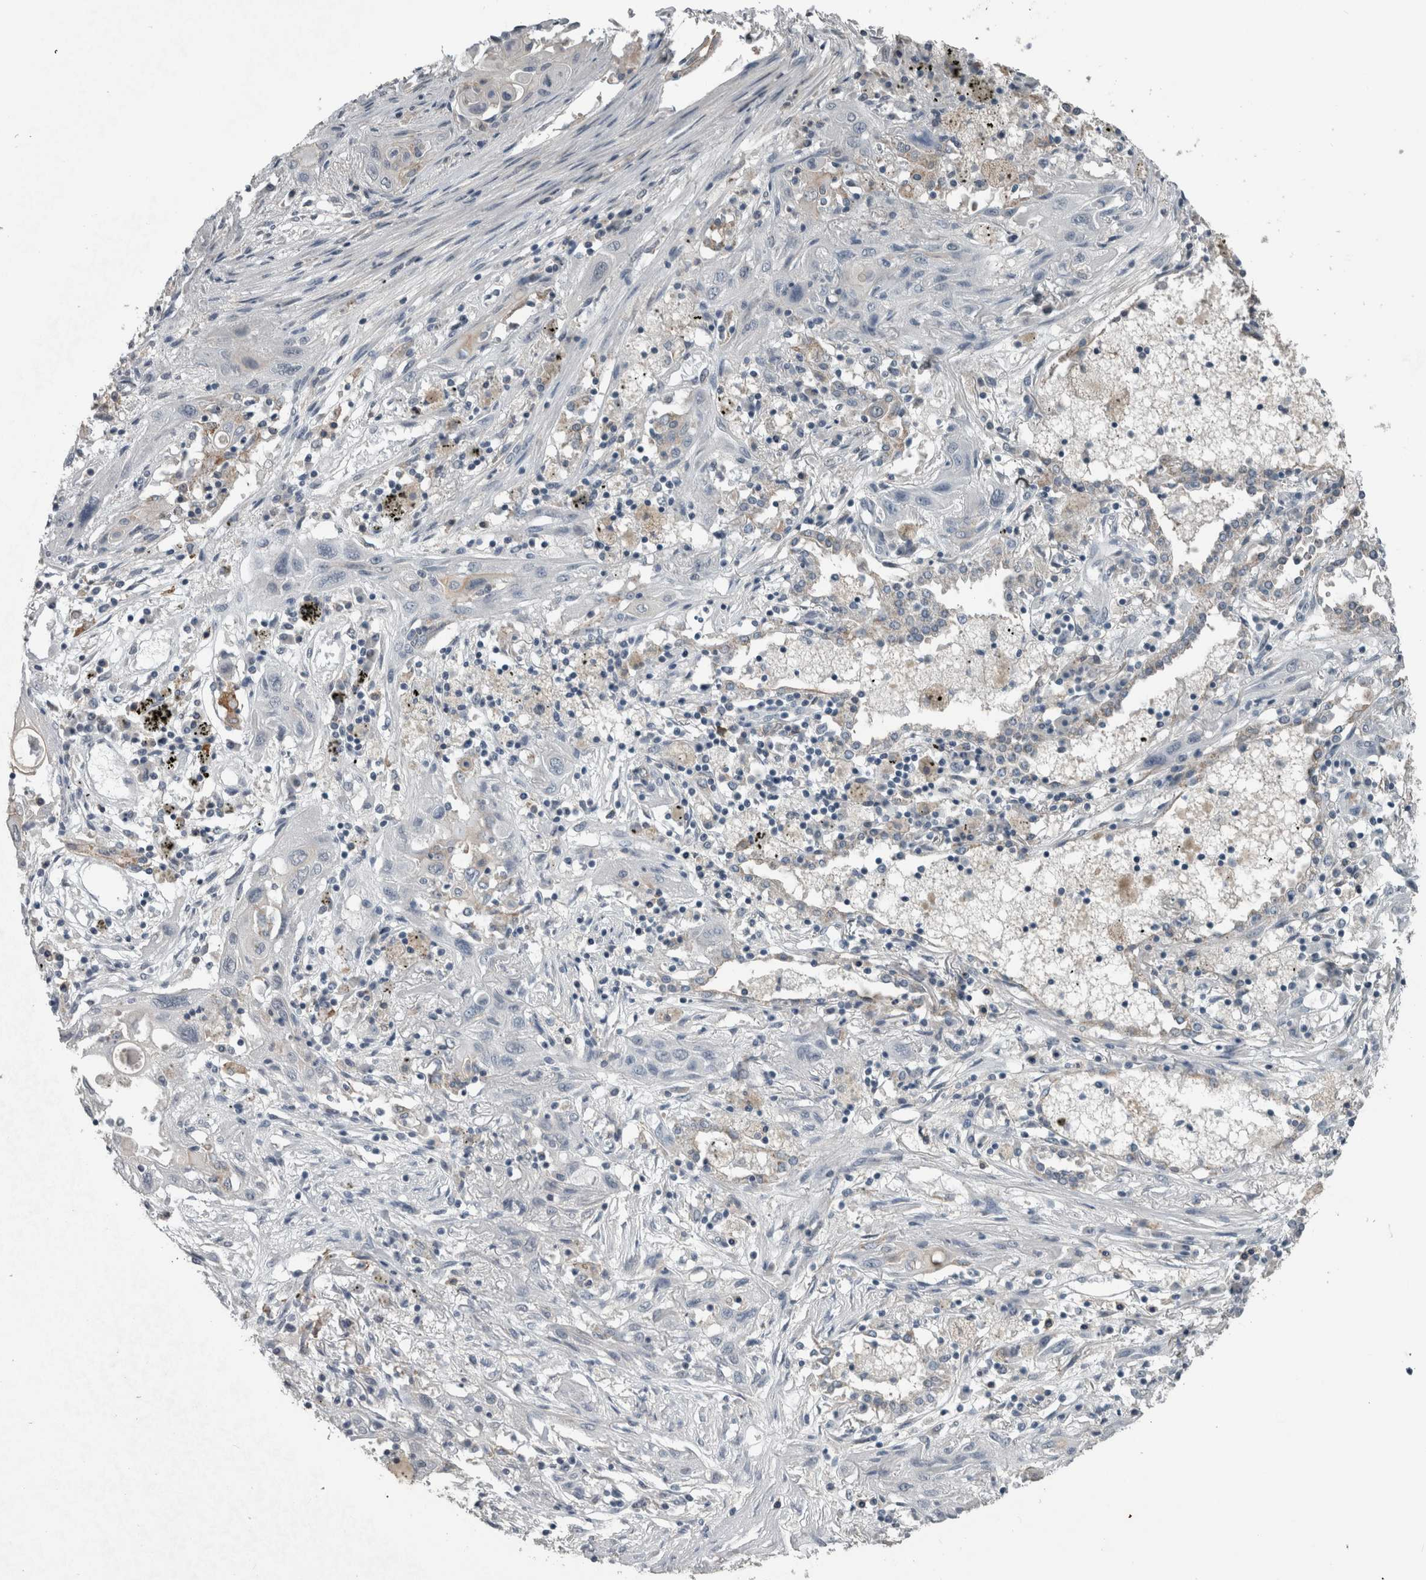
{"staining": {"intensity": "negative", "quantity": "none", "location": "none"}, "tissue": "lung cancer", "cell_type": "Tumor cells", "image_type": "cancer", "snomed": [{"axis": "morphology", "description": "Squamous cell carcinoma, NOS"}, {"axis": "topography", "description": "Lung"}], "caption": "Histopathology image shows no significant protein expression in tumor cells of lung cancer (squamous cell carcinoma).", "gene": "ACSF2", "patient": {"sex": "female", "age": 47}}